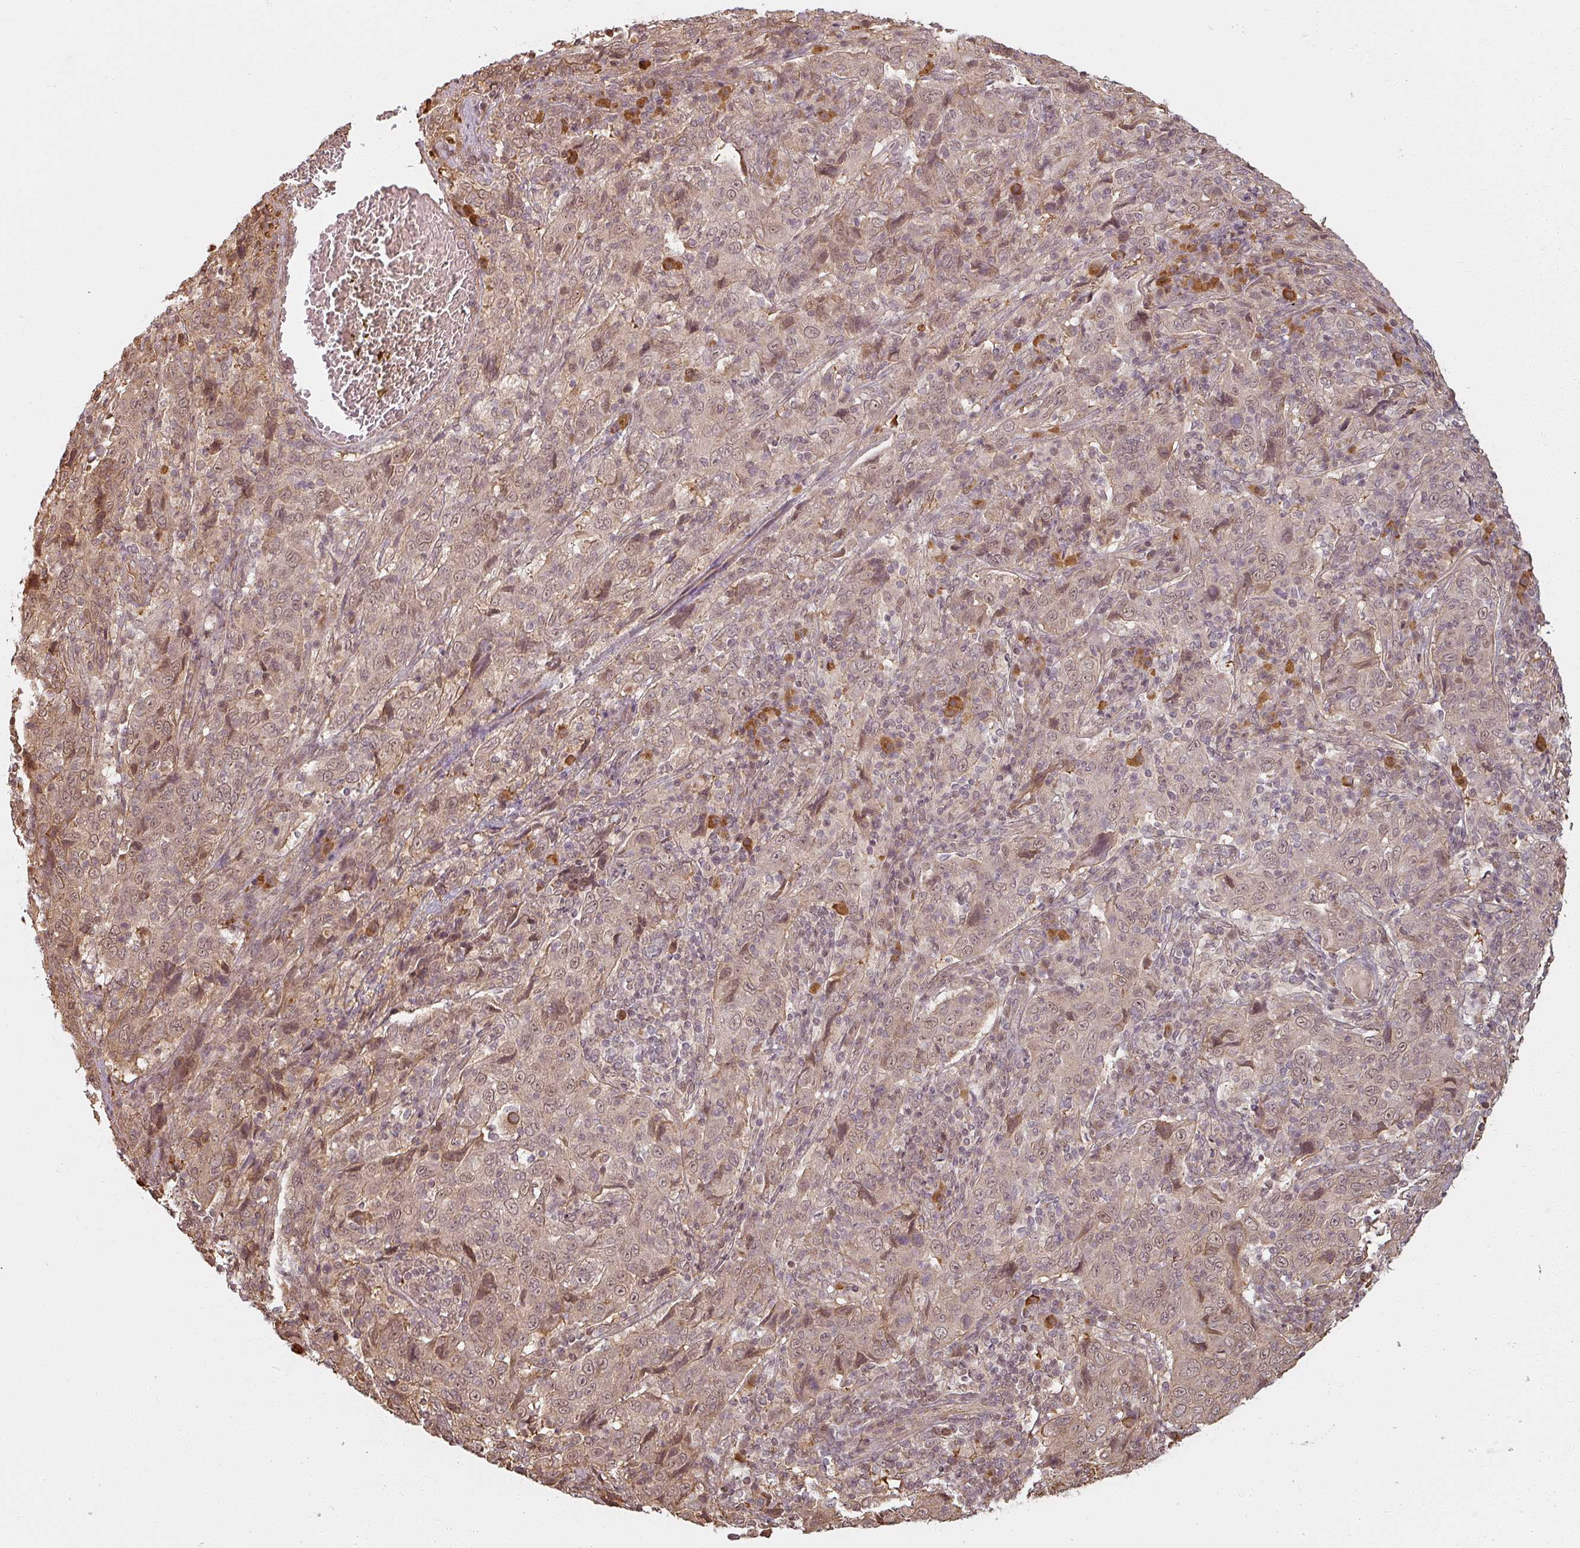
{"staining": {"intensity": "moderate", "quantity": ">75%", "location": "cytoplasmic/membranous,nuclear"}, "tissue": "cervical cancer", "cell_type": "Tumor cells", "image_type": "cancer", "snomed": [{"axis": "morphology", "description": "Squamous cell carcinoma, NOS"}, {"axis": "topography", "description": "Cervix"}], "caption": "Protein expression analysis of cervical squamous cell carcinoma exhibits moderate cytoplasmic/membranous and nuclear positivity in about >75% of tumor cells. Nuclei are stained in blue.", "gene": "MED19", "patient": {"sex": "female", "age": 46}}